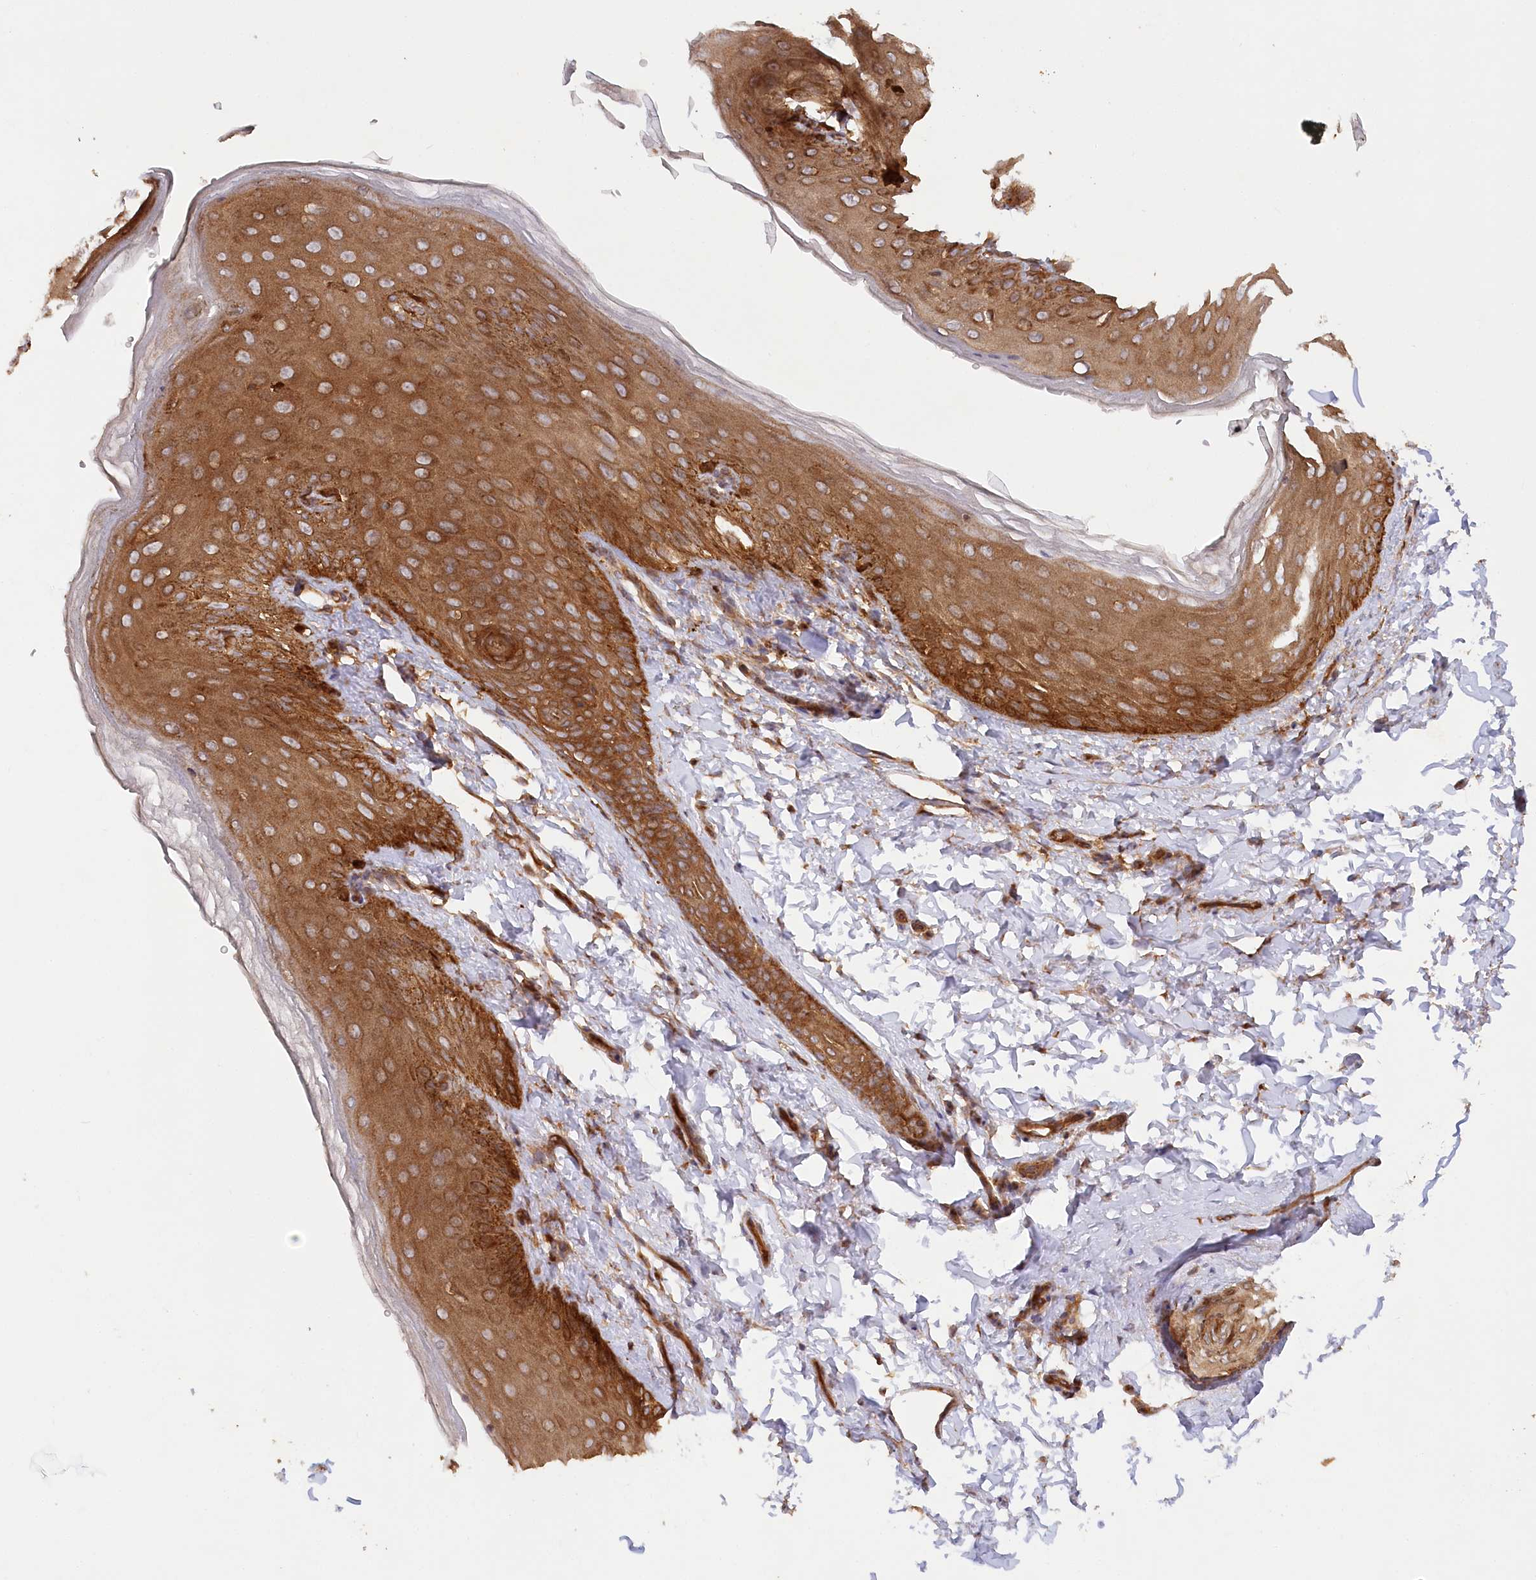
{"staining": {"intensity": "strong", "quantity": ">75%", "location": "cytoplasmic/membranous"}, "tissue": "skin", "cell_type": "Epidermal cells", "image_type": "normal", "snomed": [{"axis": "morphology", "description": "Normal tissue, NOS"}, {"axis": "topography", "description": "Anal"}], "caption": "The photomicrograph exhibits immunohistochemical staining of unremarkable skin. There is strong cytoplasmic/membranous positivity is present in about >75% of epidermal cells.", "gene": "PAIP2", "patient": {"sex": "male", "age": 44}}